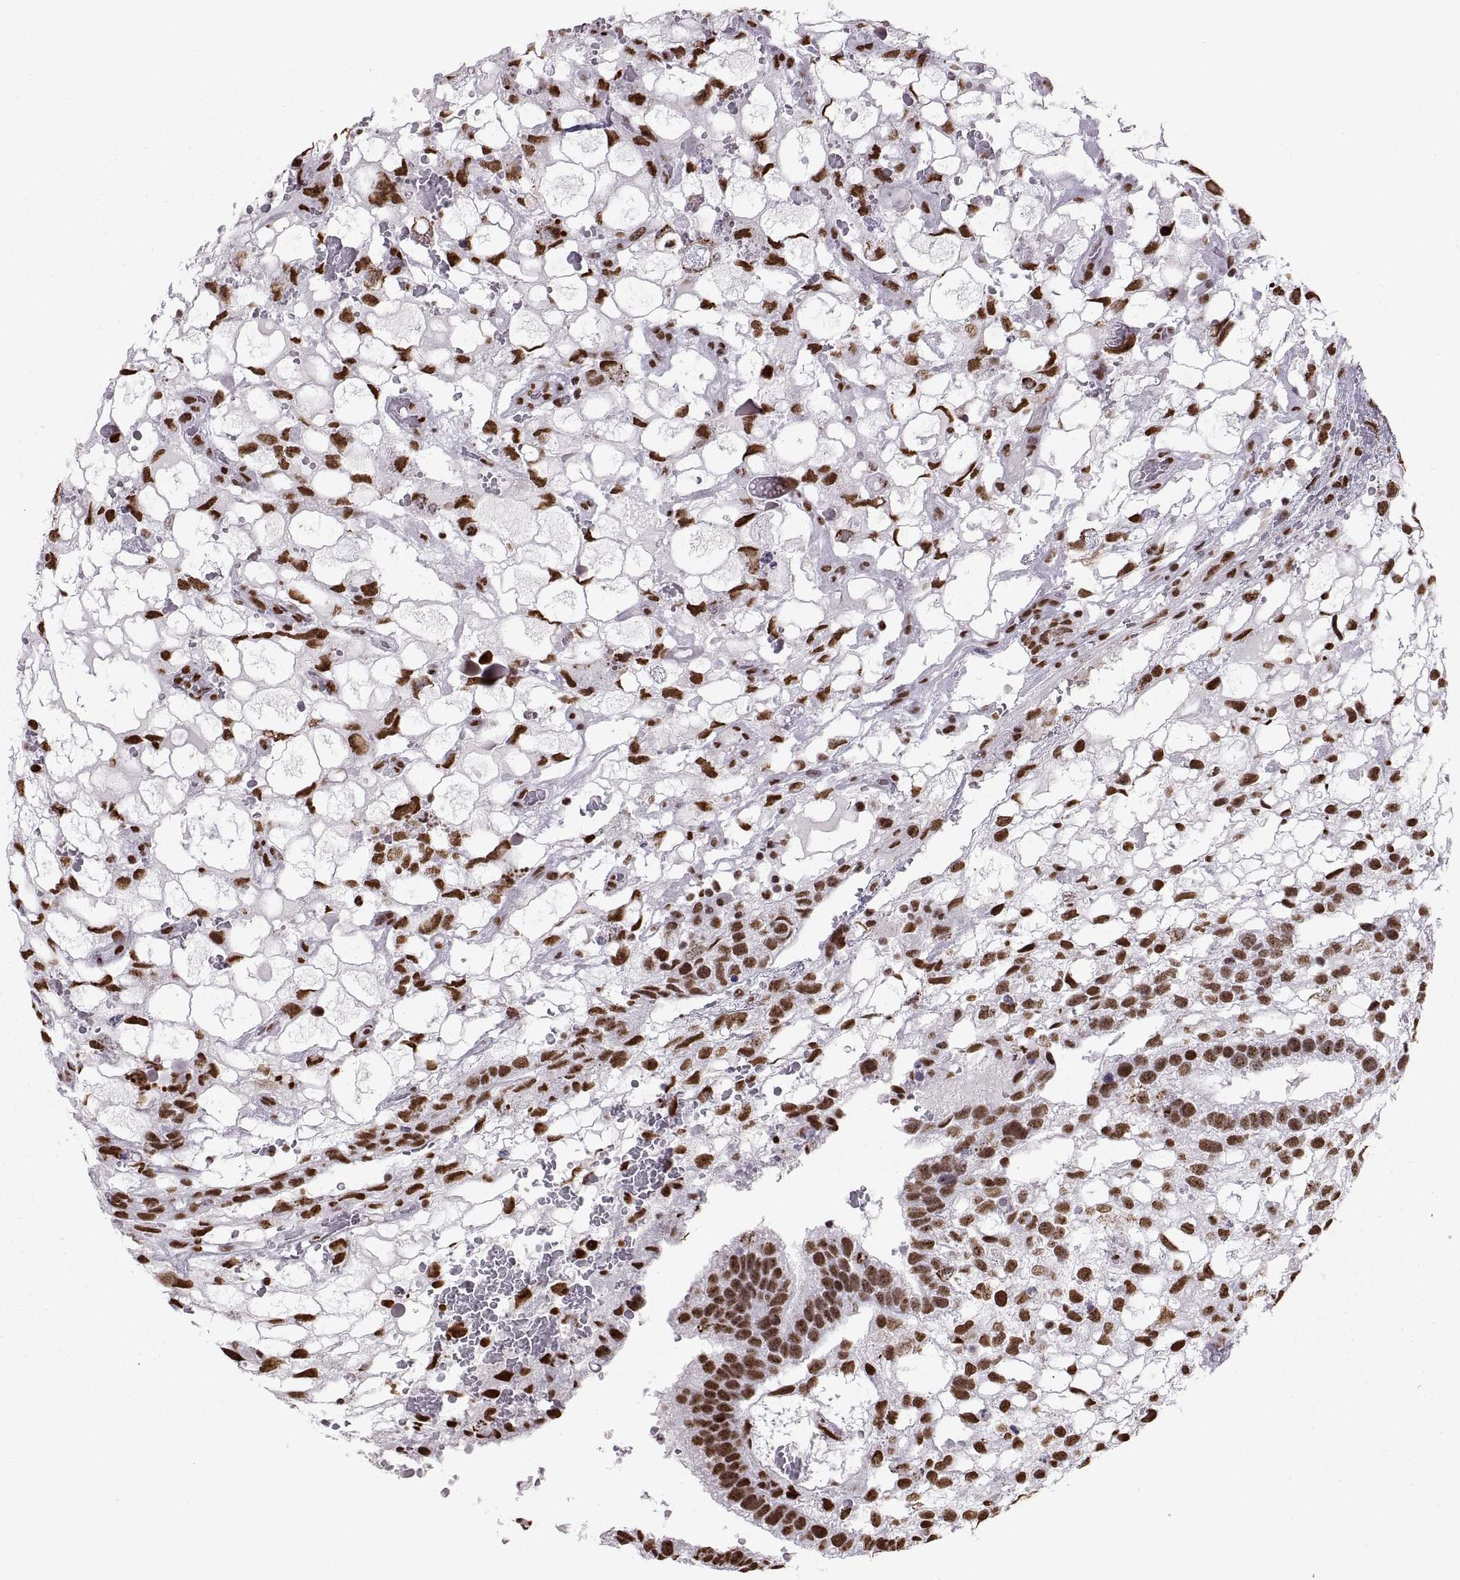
{"staining": {"intensity": "strong", "quantity": ">75%", "location": "nuclear"}, "tissue": "testis cancer", "cell_type": "Tumor cells", "image_type": "cancer", "snomed": [{"axis": "morphology", "description": "Normal tissue, NOS"}, {"axis": "morphology", "description": "Carcinoma, Embryonal, NOS"}, {"axis": "topography", "description": "Testis"}, {"axis": "topography", "description": "Epididymis"}], "caption": "Brown immunohistochemical staining in embryonal carcinoma (testis) displays strong nuclear positivity in approximately >75% of tumor cells.", "gene": "SNAI1", "patient": {"sex": "male", "age": 32}}